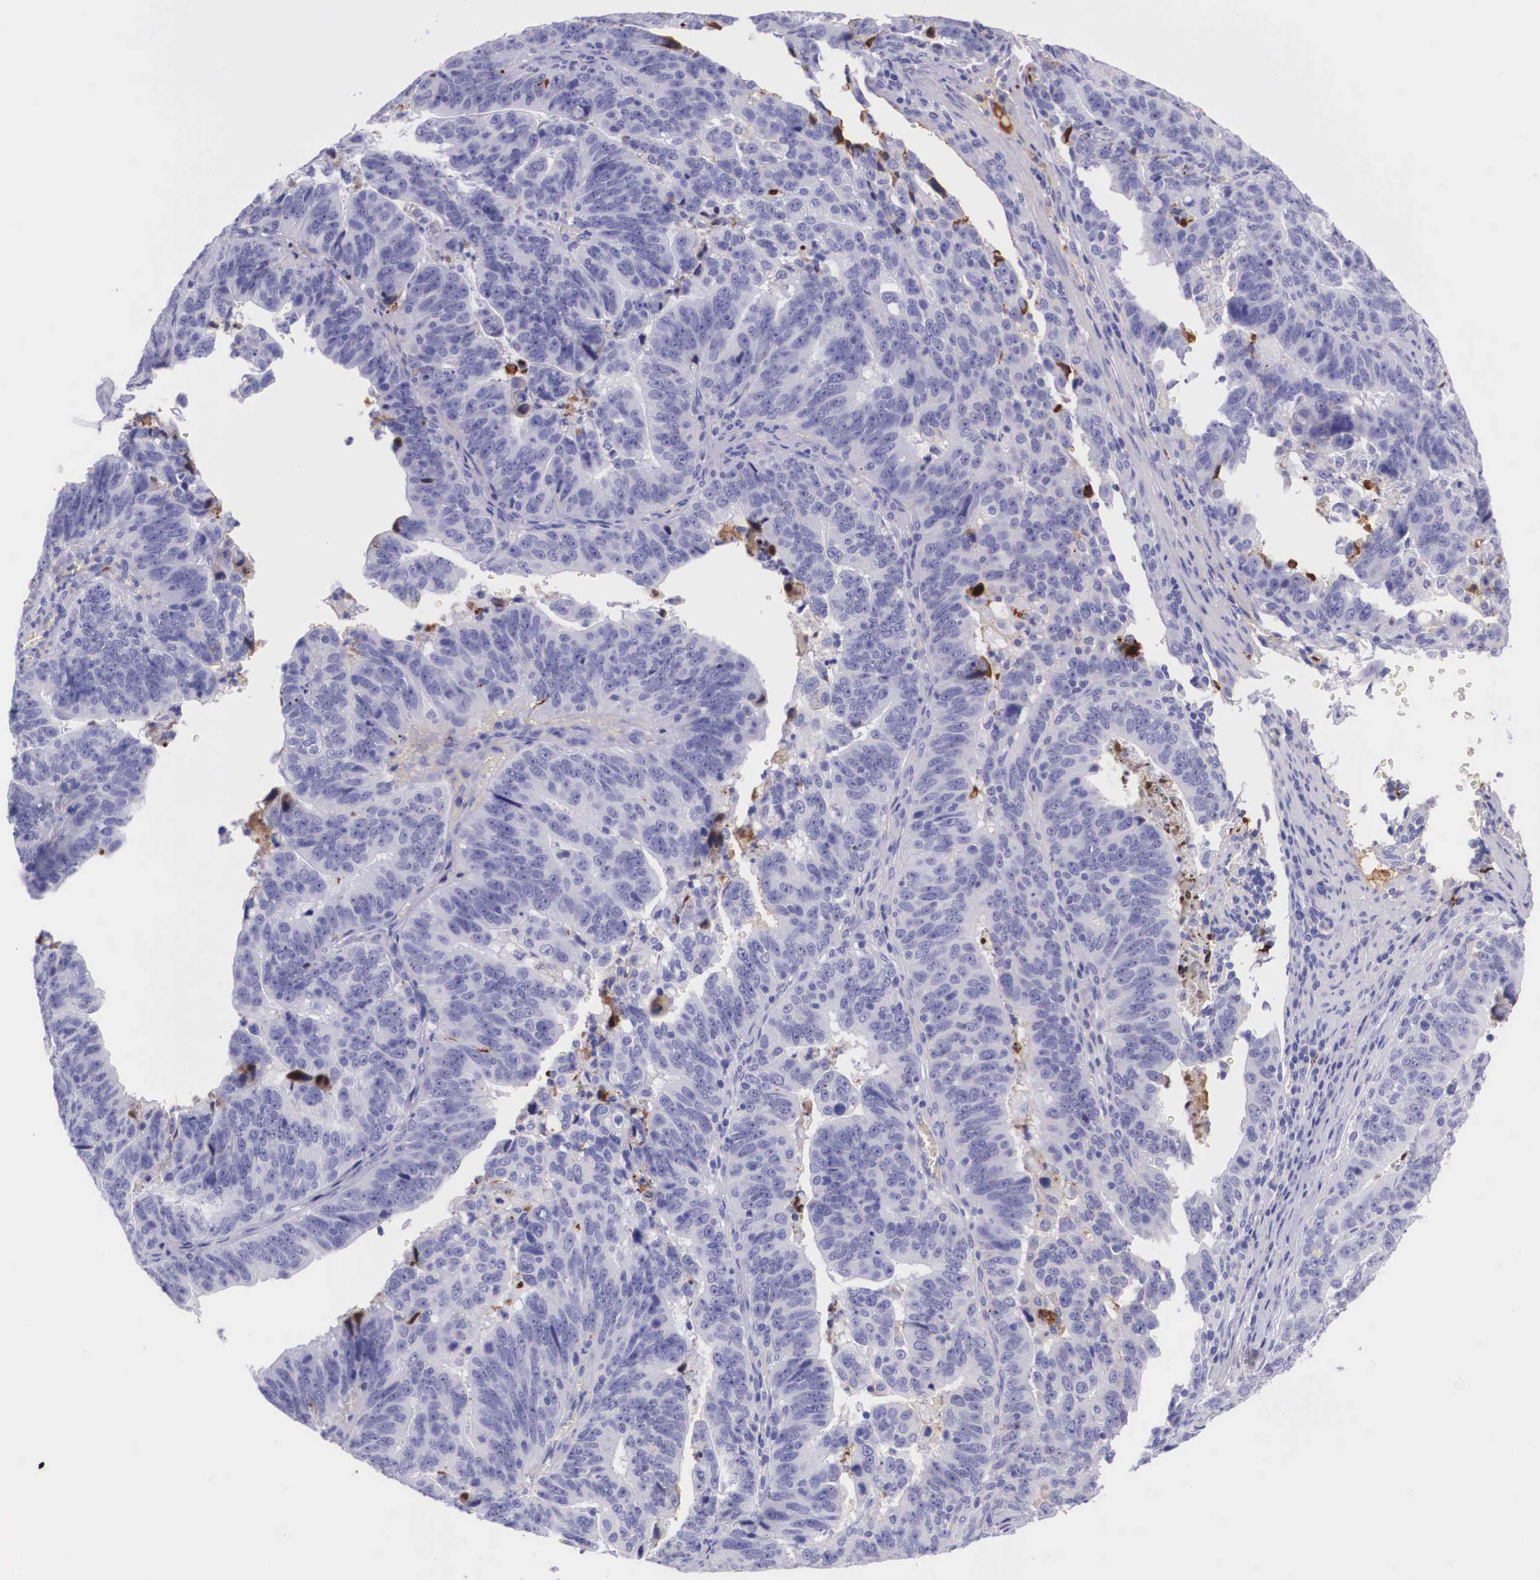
{"staining": {"intensity": "negative", "quantity": "none", "location": "none"}, "tissue": "stomach cancer", "cell_type": "Tumor cells", "image_type": "cancer", "snomed": [{"axis": "morphology", "description": "Adenocarcinoma, NOS"}, {"axis": "topography", "description": "Stomach, upper"}], "caption": "The micrograph reveals no significant staining in tumor cells of stomach cancer.", "gene": "PLG", "patient": {"sex": "female", "age": 50}}